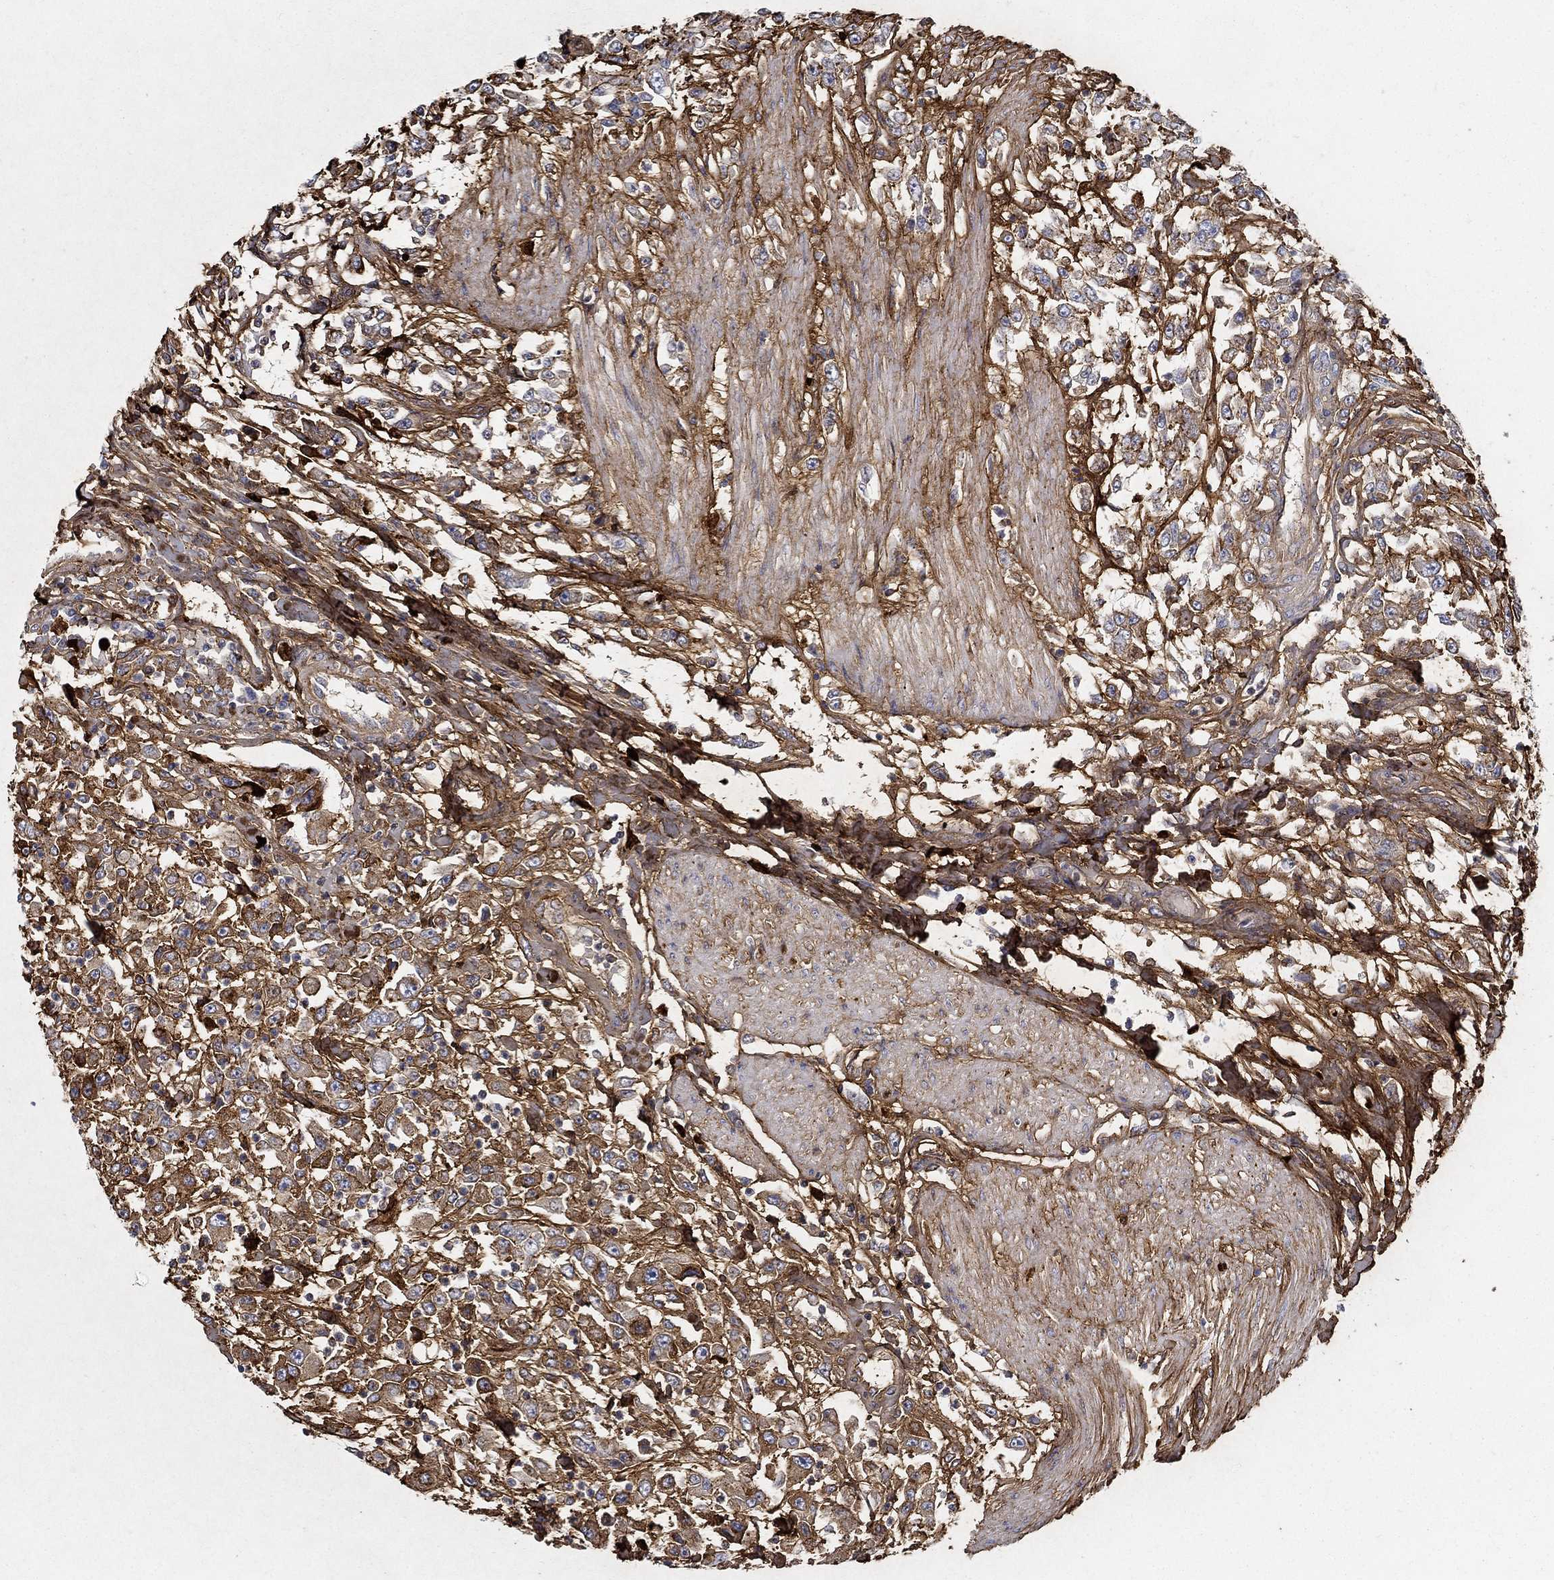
{"staining": {"intensity": "strong", "quantity": "25%-75%", "location": "cytoplasmic/membranous"}, "tissue": "urothelial cancer", "cell_type": "Tumor cells", "image_type": "cancer", "snomed": [{"axis": "morphology", "description": "Urothelial carcinoma, High grade"}, {"axis": "topography", "description": "Urinary bladder"}], "caption": "Immunohistochemical staining of urothelial cancer reveals high levels of strong cytoplasmic/membranous protein expression in approximately 25%-75% of tumor cells.", "gene": "TGFBI", "patient": {"sex": "male", "age": 46}}